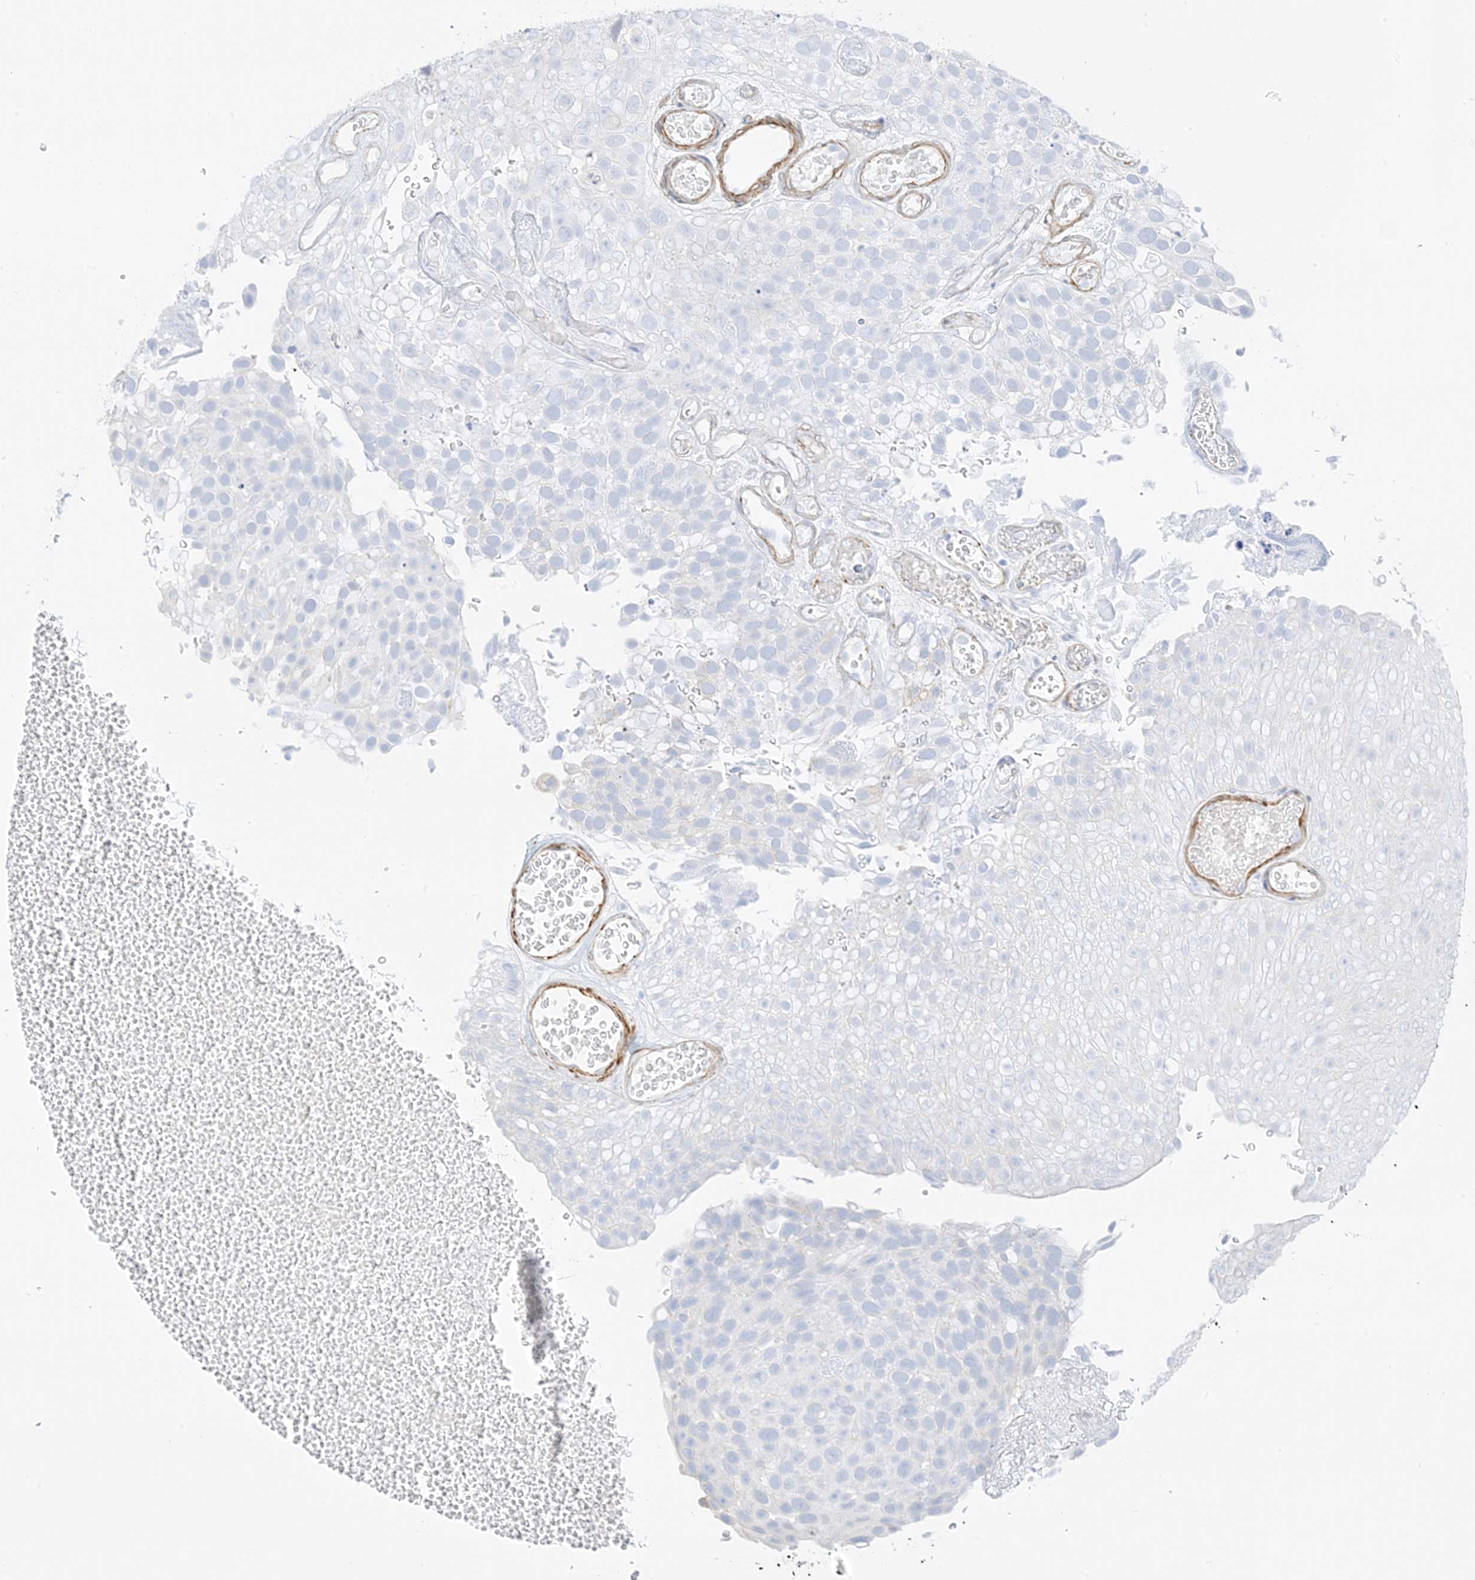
{"staining": {"intensity": "negative", "quantity": "none", "location": "none"}, "tissue": "urothelial cancer", "cell_type": "Tumor cells", "image_type": "cancer", "snomed": [{"axis": "morphology", "description": "Urothelial carcinoma, Low grade"}, {"axis": "topography", "description": "Urinary bladder"}], "caption": "DAB (3,3'-diaminobenzidine) immunohistochemical staining of low-grade urothelial carcinoma displays no significant positivity in tumor cells. (Brightfield microscopy of DAB (3,3'-diaminobenzidine) immunohistochemistry (IHC) at high magnification).", "gene": "SLC22A13", "patient": {"sex": "male", "age": 78}}